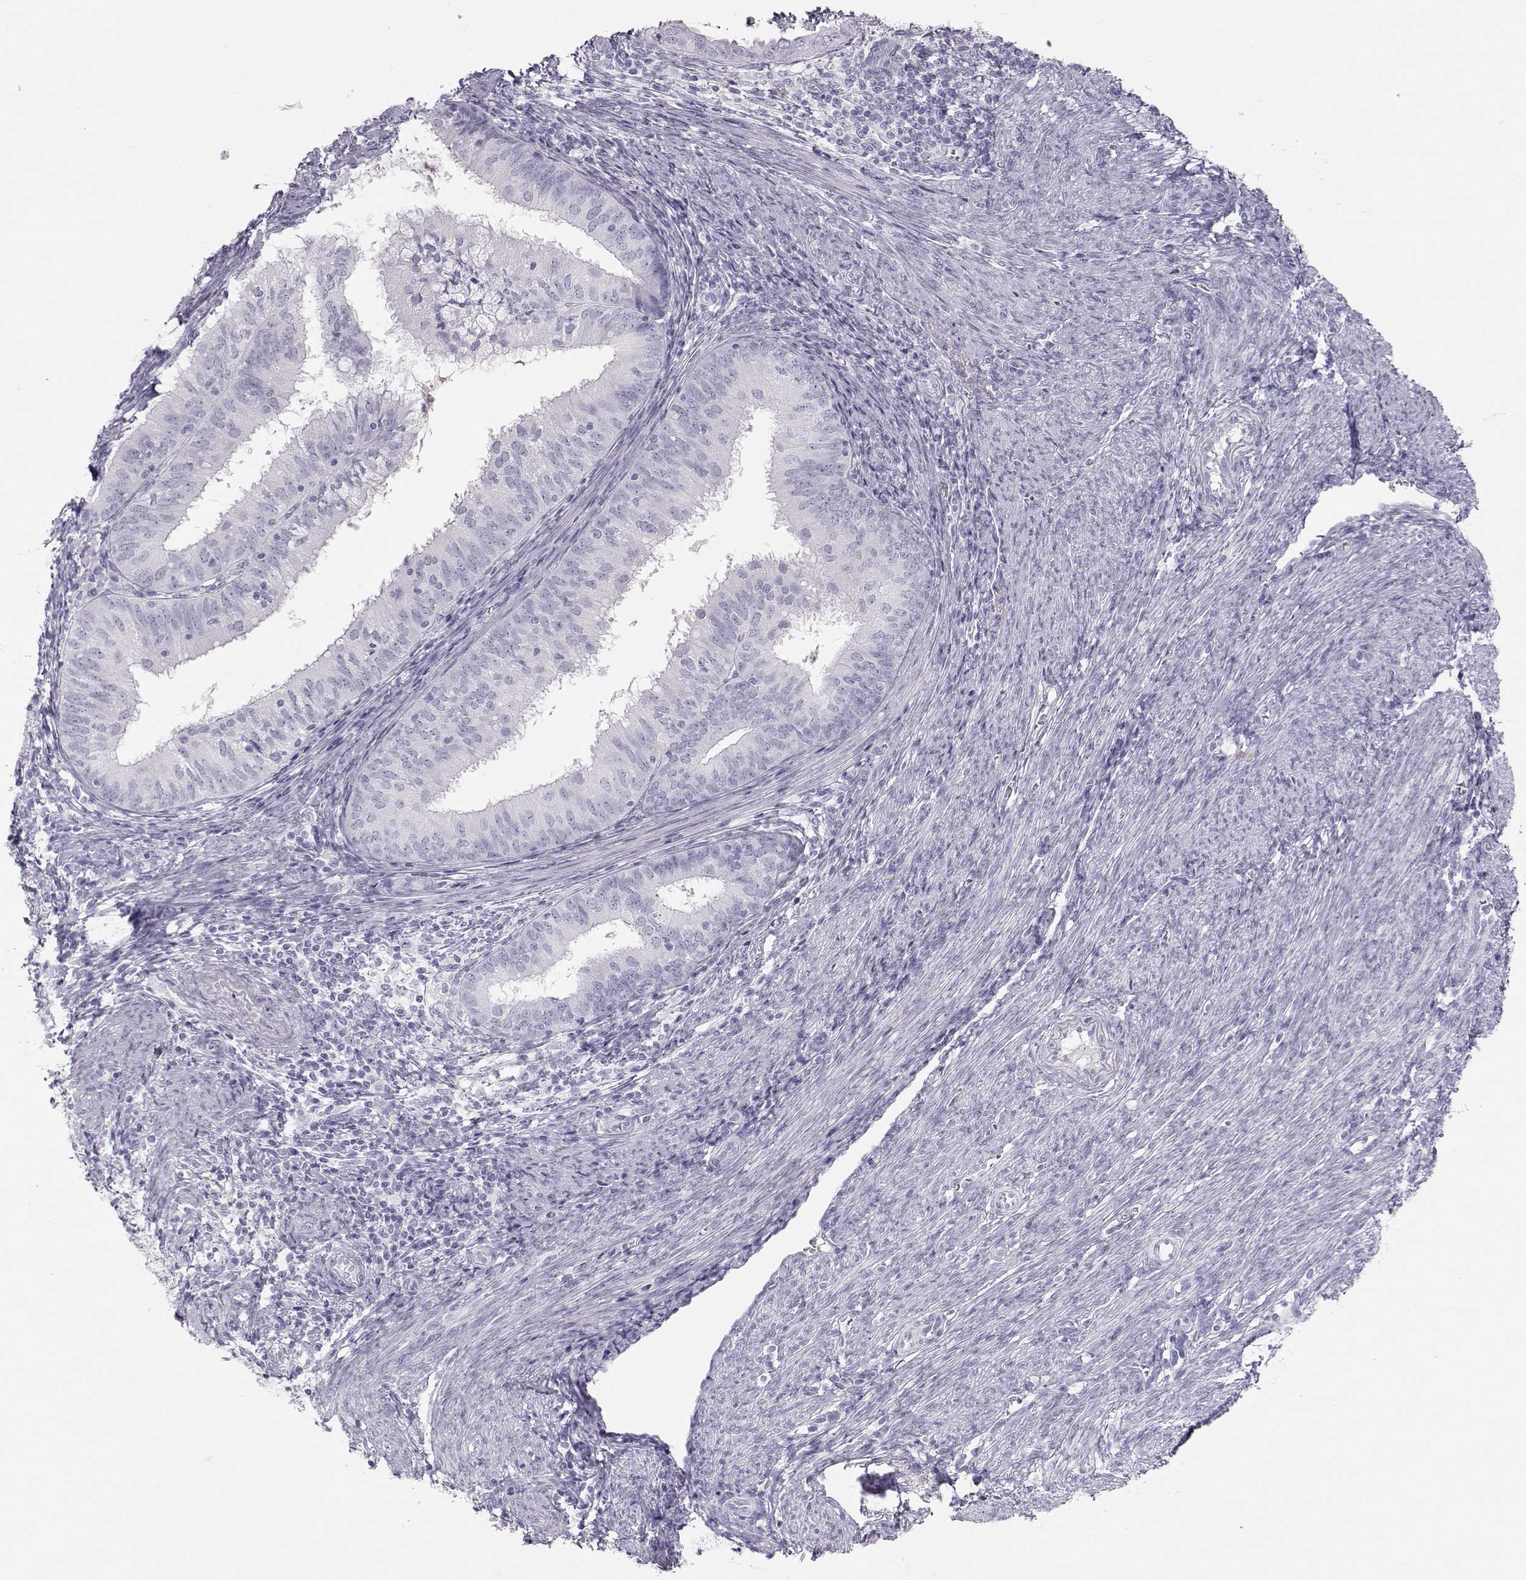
{"staining": {"intensity": "negative", "quantity": "none", "location": "none"}, "tissue": "endometrial cancer", "cell_type": "Tumor cells", "image_type": "cancer", "snomed": [{"axis": "morphology", "description": "Adenocarcinoma, NOS"}, {"axis": "topography", "description": "Endometrium"}], "caption": "A micrograph of endometrial cancer stained for a protein demonstrates no brown staining in tumor cells.", "gene": "MIP", "patient": {"sex": "female", "age": 57}}